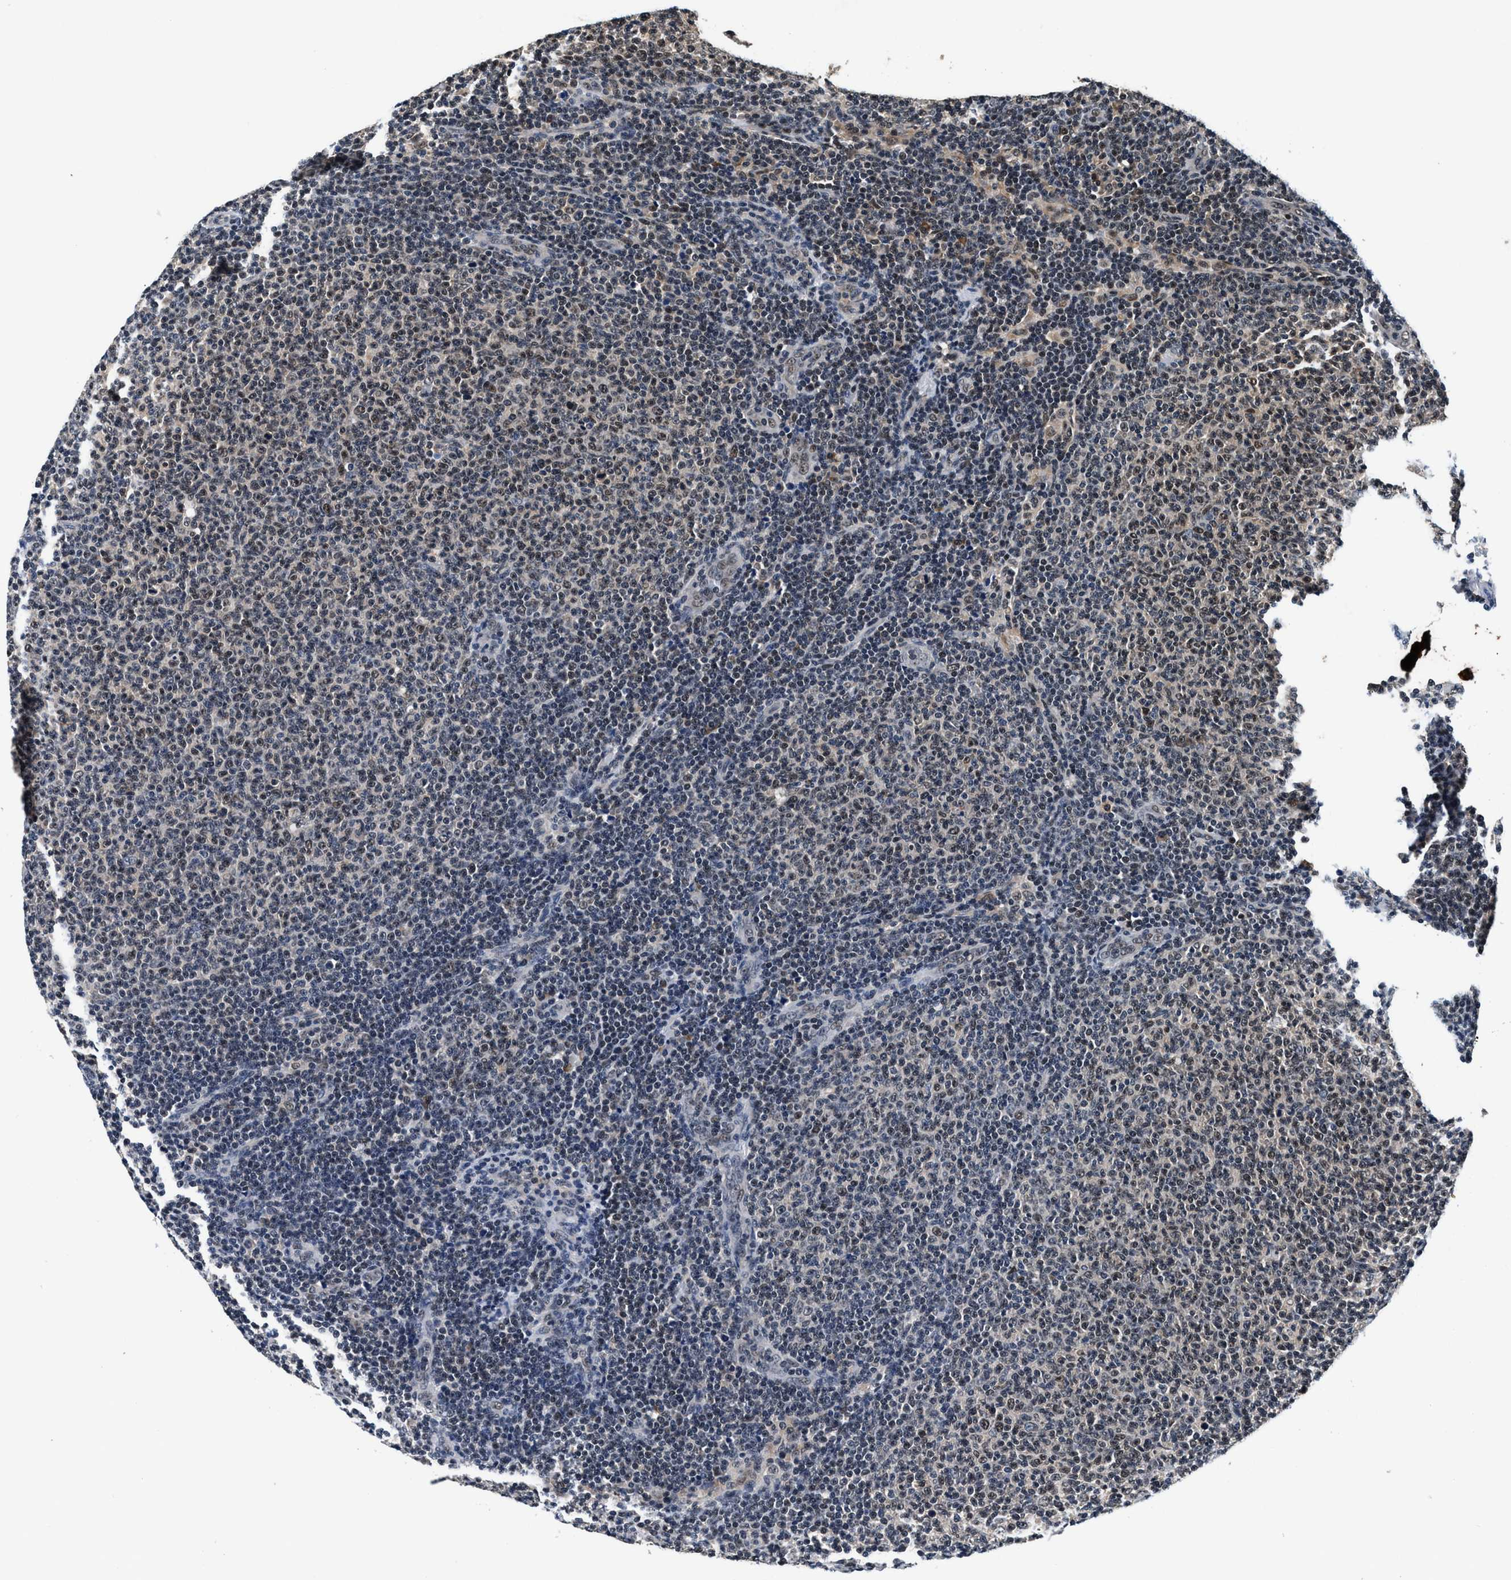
{"staining": {"intensity": "moderate", "quantity": "25%-75%", "location": "nuclear"}, "tissue": "lymphoma", "cell_type": "Tumor cells", "image_type": "cancer", "snomed": [{"axis": "morphology", "description": "Malignant lymphoma, non-Hodgkin's type, Low grade"}, {"axis": "topography", "description": "Lymph node"}], "caption": "This is an image of immunohistochemistry (IHC) staining of low-grade malignant lymphoma, non-Hodgkin's type, which shows moderate staining in the nuclear of tumor cells.", "gene": "USP16", "patient": {"sex": "male", "age": 66}}